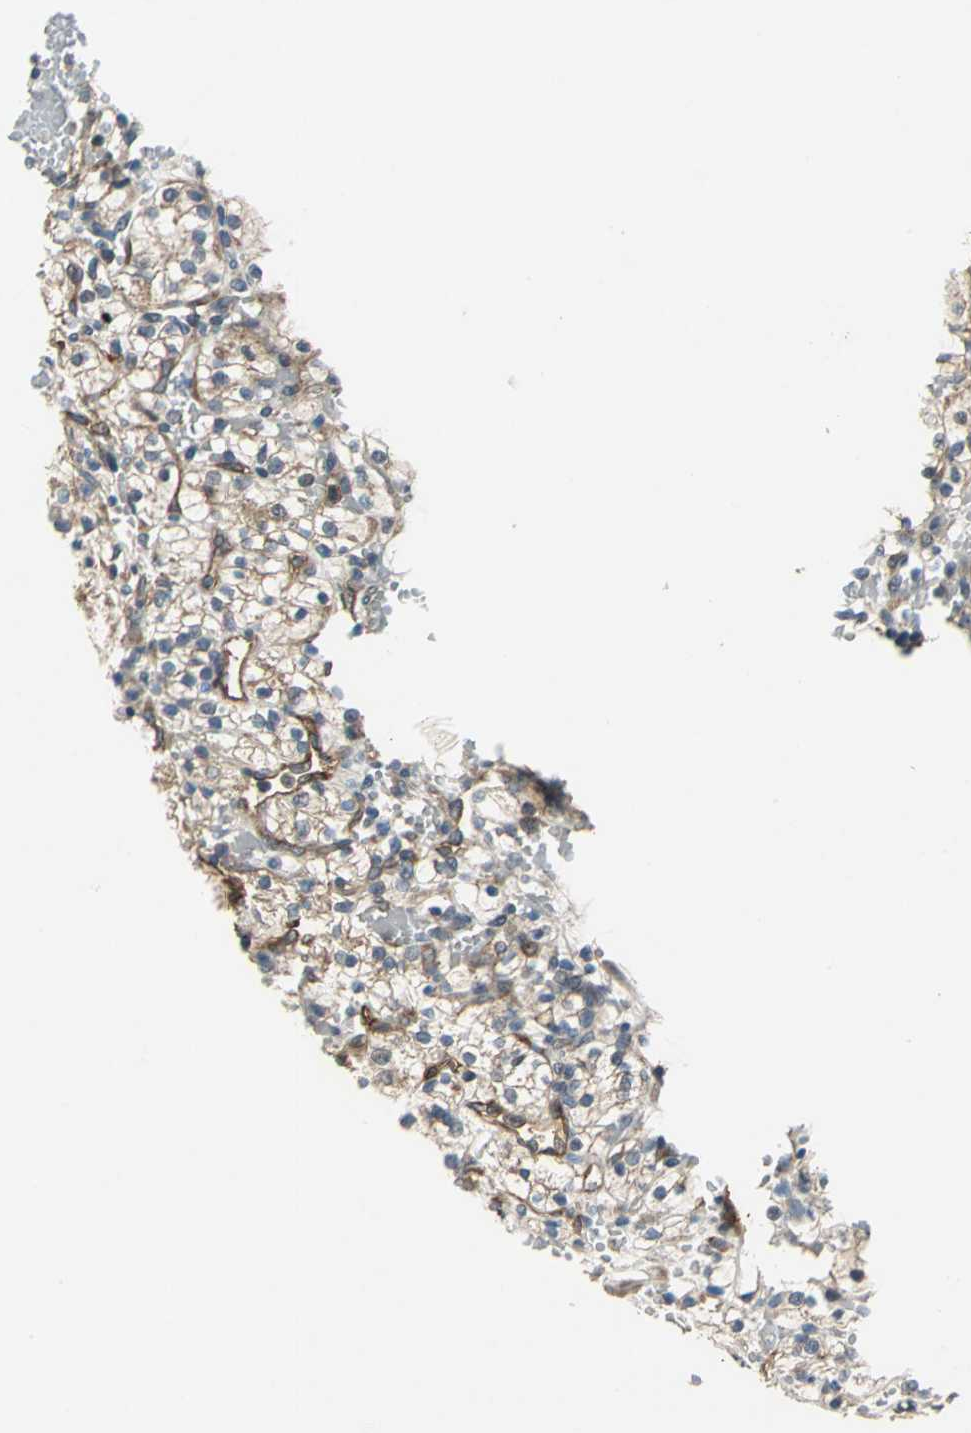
{"staining": {"intensity": "moderate", "quantity": "25%-75%", "location": "cytoplasmic/membranous"}, "tissue": "renal cancer", "cell_type": "Tumor cells", "image_type": "cancer", "snomed": [{"axis": "morphology", "description": "Adenocarcinoma, NOS"}, {"axis": "topography", "description": "Kidney"}], "caption": "Brown immunohistochemical staining in adenocarcinoma (renal) shows moderate cytoplasmic/membranous expression in about 25%-75% of tumor cells.", "gene": "EMCN", "patient": {"sex": "female", "age": 60}}